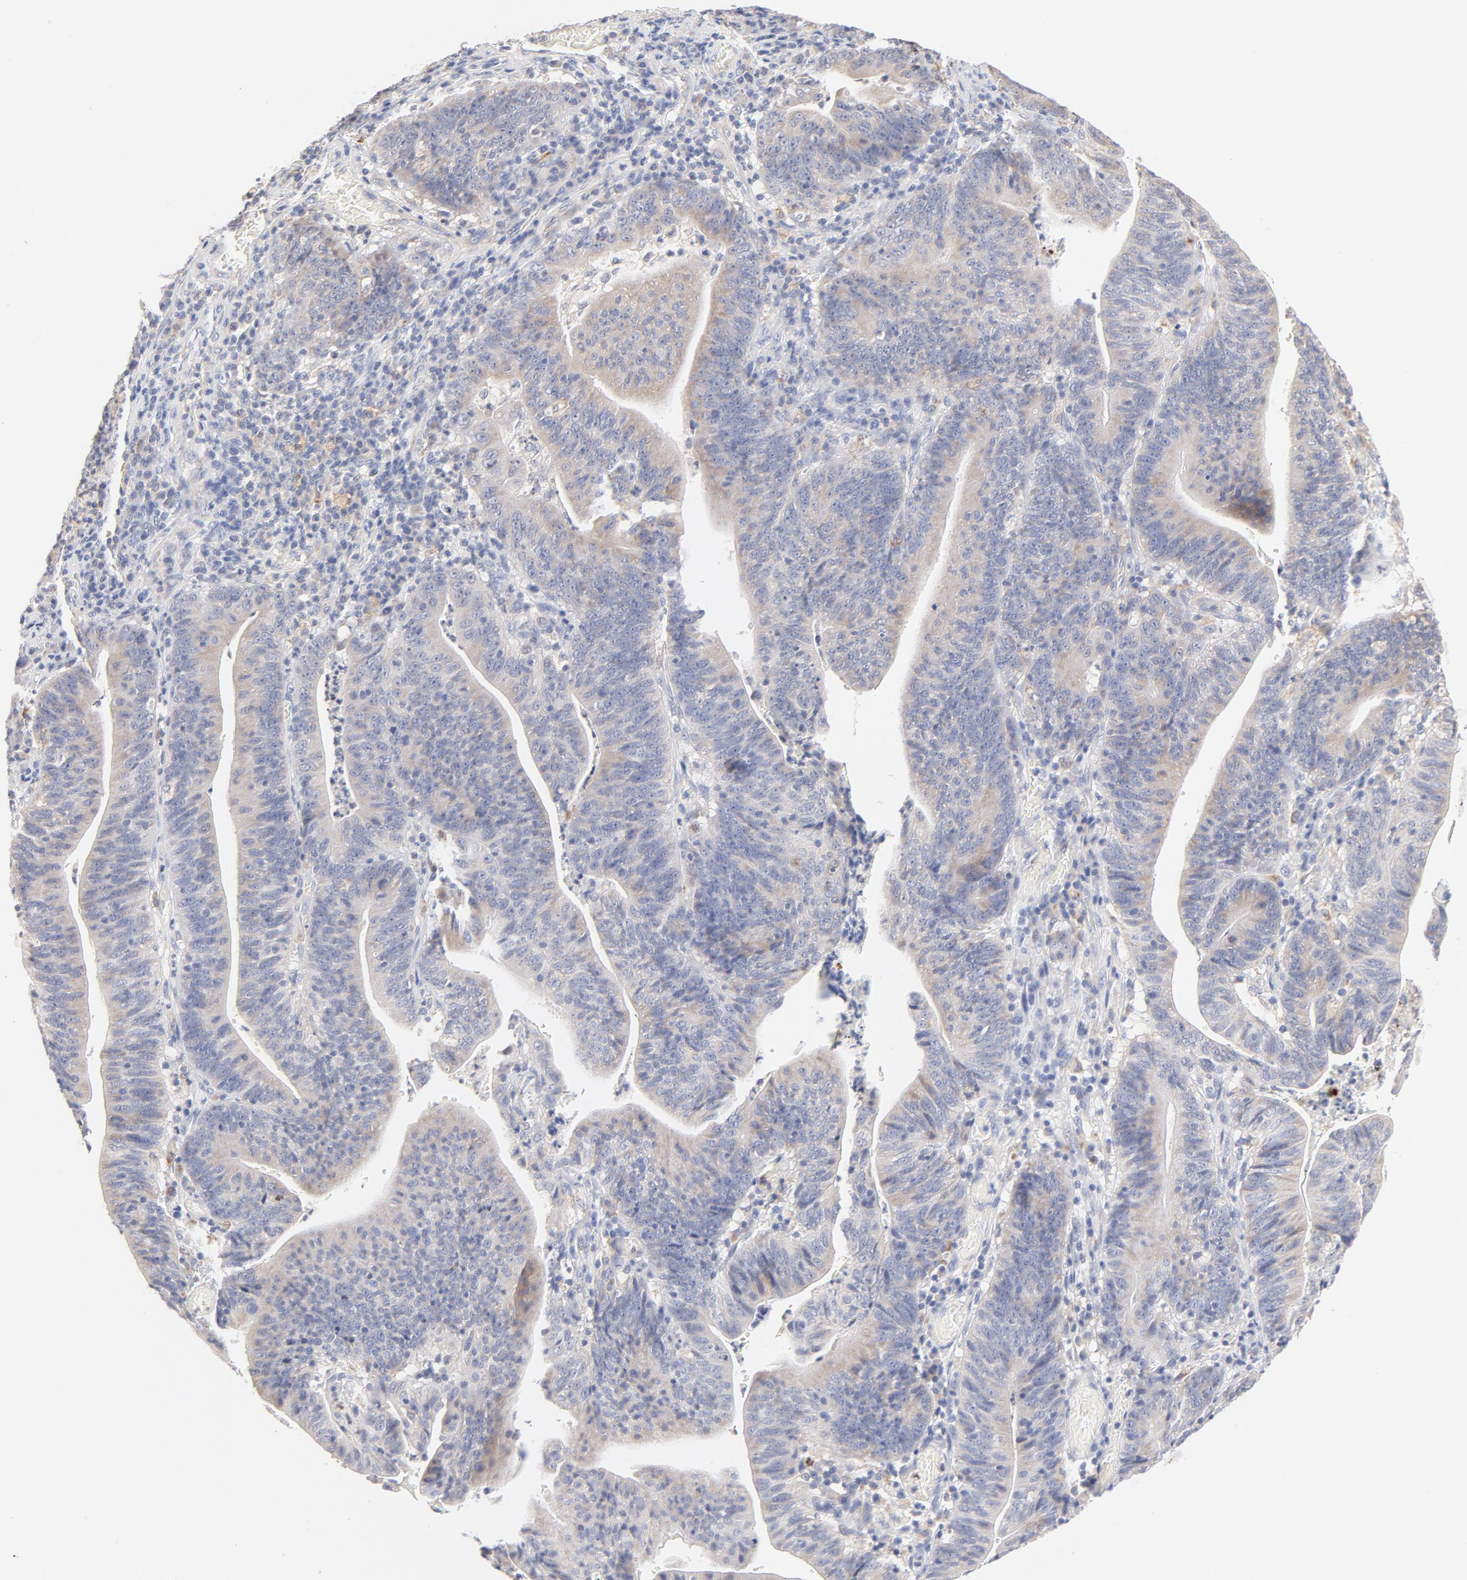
{"staining": {"intensity": "negative", "quantity": "none", "location": "none"}, "tissue": "stomach cancer", "cell_type": "Tumor cells", "image_type": "cancer", "snomed": [{"axis": "morphology", "description": "Adenocarcinoma, NOS"}, {"axis": "topography", "description": "Stomach, lower"}], "caption": "Stomach cancer (adenocarcinoma) was stained to show a protein in brown. There is no significant expression in tumor cells.", "gene": "MTERF2", "patient": {"sex": "female", "age": 86}}